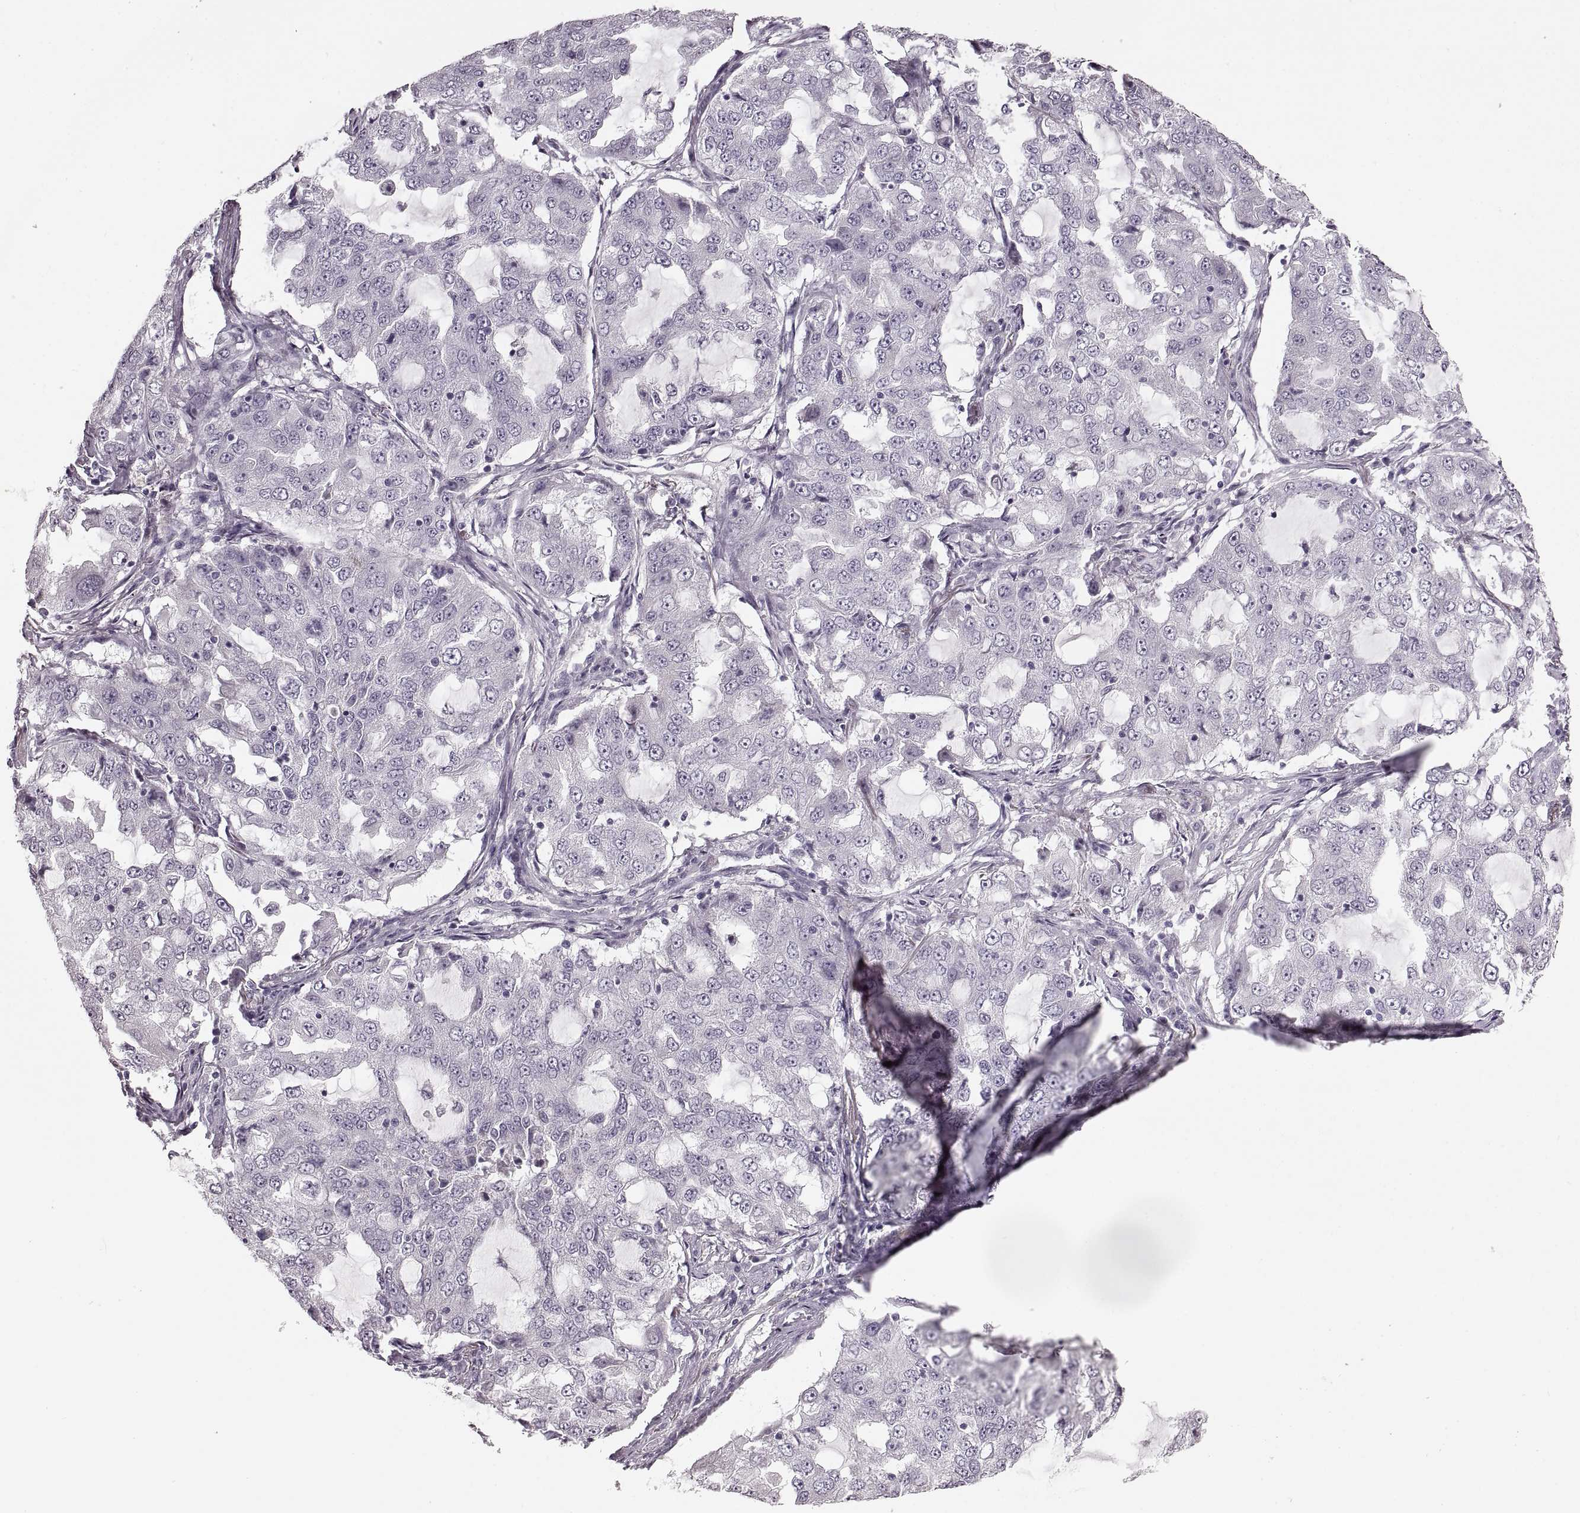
{"staining": {"intensity": "negative", "quantity": "none", "location": "none"}, "tissue": "lung cancer", "cell_type": "Tumor cells", "image_type": "cancer", "snomed": [{"axis": "morphology", "description": "Adenocarcinoma, NOS"}, {"axis": "topography", "description": "Lung"}], "caption": "An image of human lung cancer is negative for staining in tumor cells. (Brightfield microscopy of DAB (3,3'-diaminobenzidine) immunohistochemistry (IHC) at high magnification).", "gene": "CNTN1", "patient": {"sex": "female", "age": 61}}